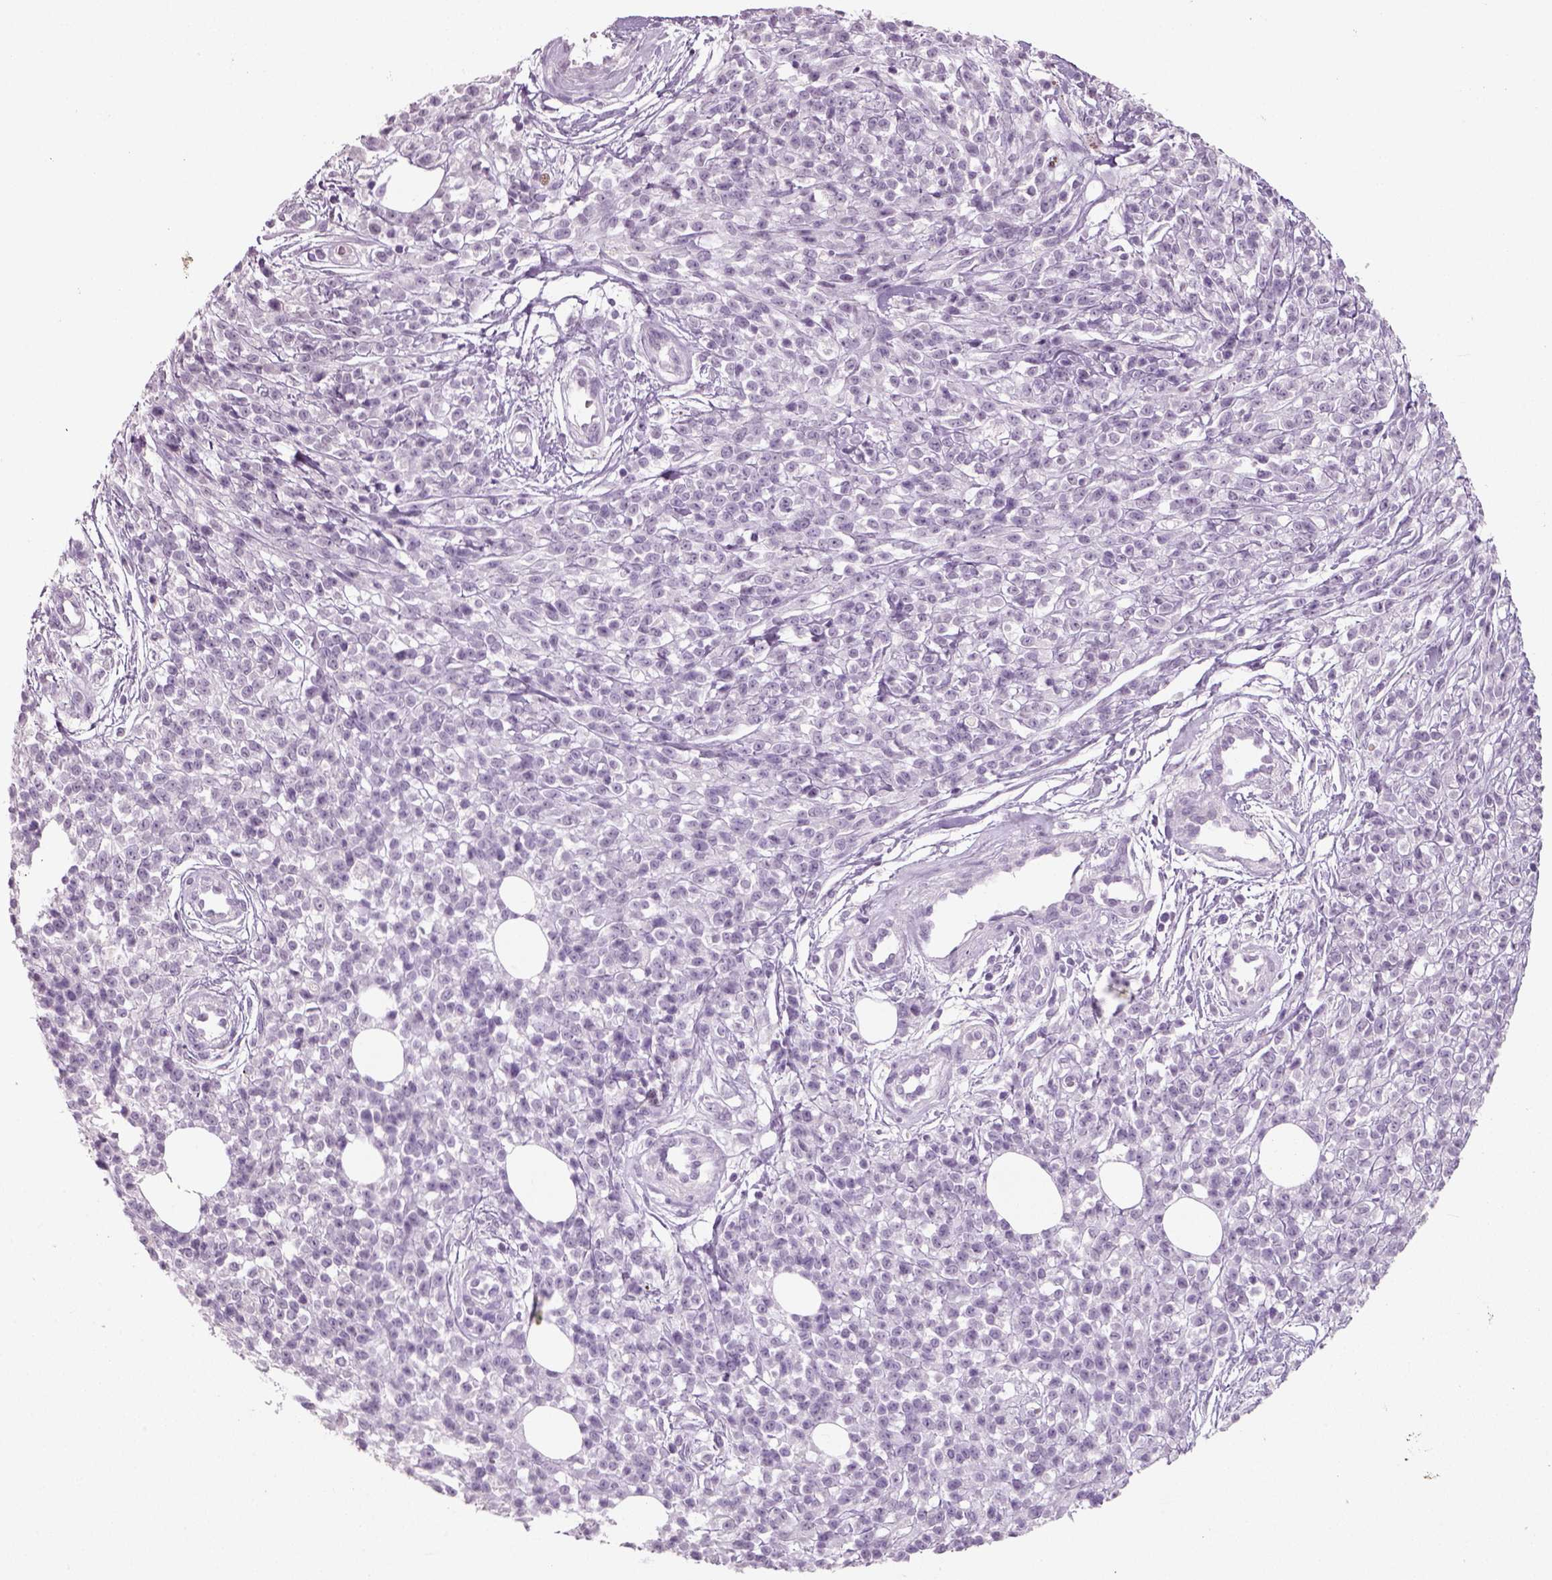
{"staining": {"intensity": "negative", "quantity": "none", "location": "none"}, "tissue": "melanoma", "cell_type": "Tumor cells", "image_type": "cancer", "snomed": [{"axis": "morphology", "description": "Malignant melanoma, NOS"}, {"axis": "topography", "description": "Skin"}, {"axis": "topography", "description": "Skin of trunk"}], "caption": "Immunohistochemistry image of neoplastic tissue: malignant melanoma stained with DAB (3,3'-diaminobenzidine) demonstrates no significant protein expression in tumor cells. Brightfield microscopy of immunohistochemistry (IHC) stained with DAB (3,3'-diaminobenzidine) (brown) and hematoxylin (blue), captured at high magnification.", "gene": "SLC6A2", "patient": {"sex": "male", "age": 74}}